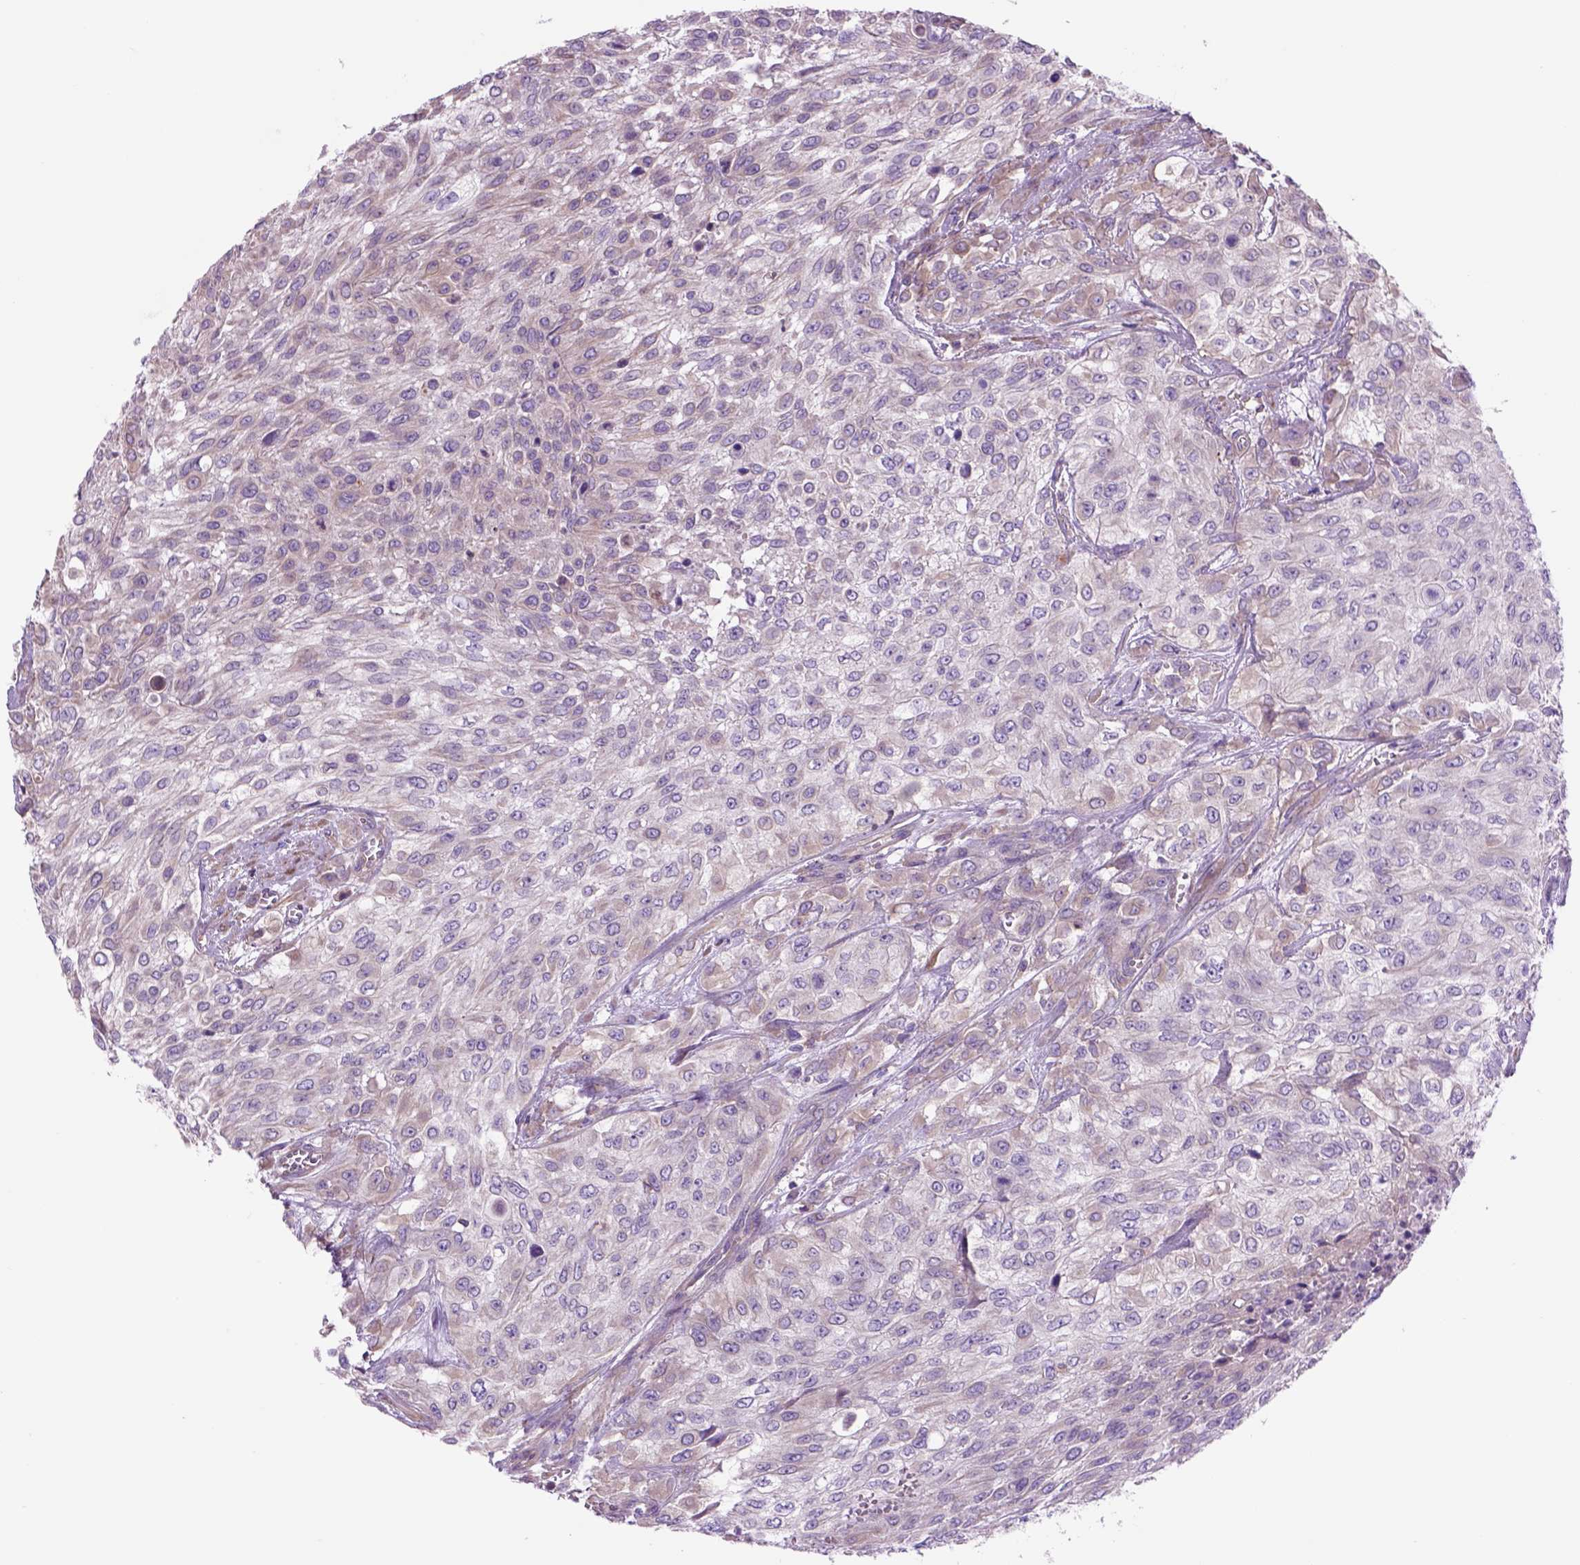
{"staining": {"intensity": "weak", "quantity": "25%-75%", "location": "cytoplasmic/membranous"}, "tissue": "urothelial cancer", "cell_type": "Tumor cells", "image_type": "cancer", "snomed": [{"axis": "morphology", "description": "Urothelial carcinoma, High grade"}, {"axis": "topography", "description": "Urinary bladder"}], "caption": "Weak cytoplasmic/membranous positivity for a protein is present in about 25%-75% of tumor cells of urothelial cancer using immunohistochemistry (IHC).", "gene": "PIAS3", "patient": {"sex": "male", "age": 57}}